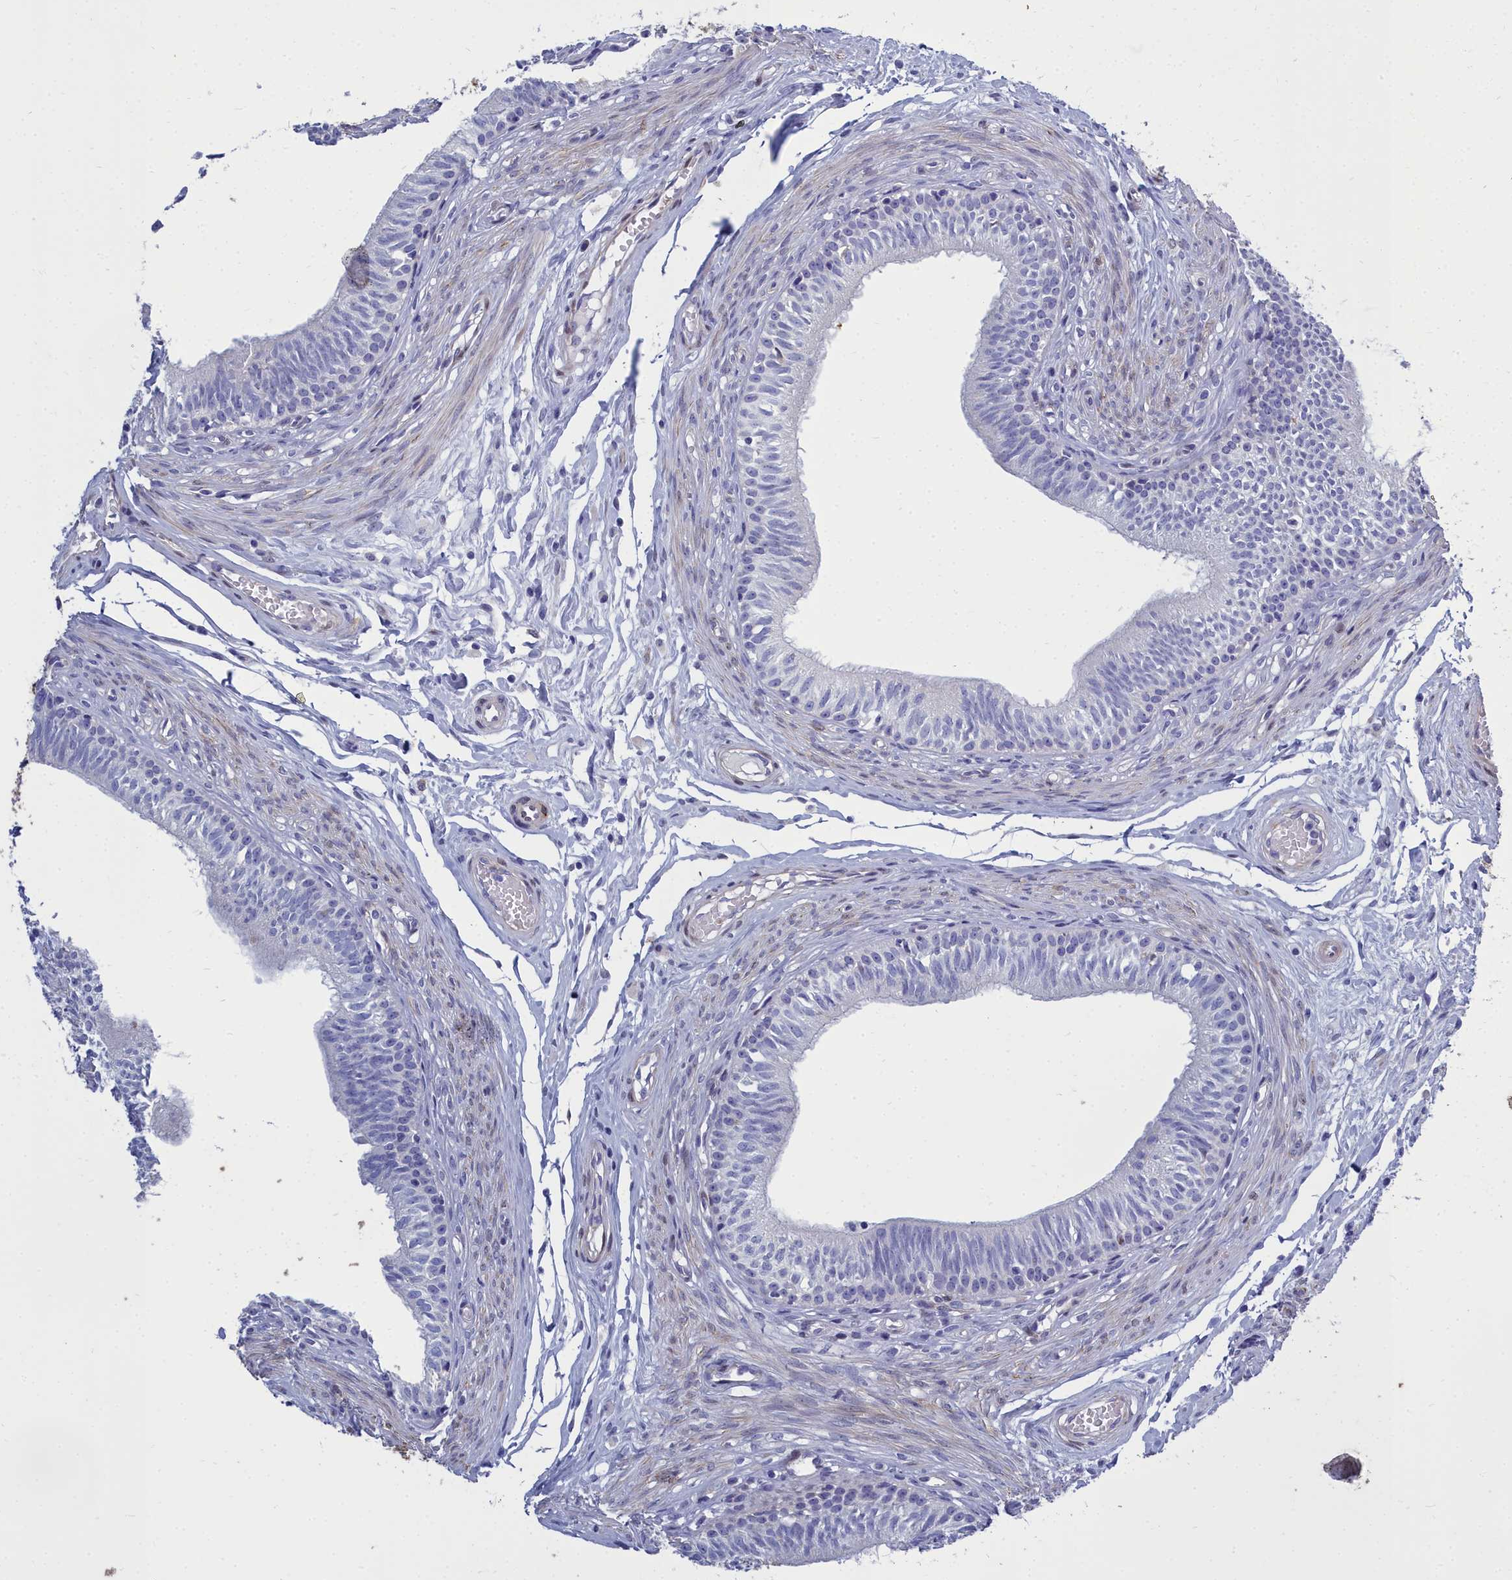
{"staining": {"intensity": "negative", "quantity": "none", "location": "none"}, "tissue": "epididymis", "cell_type": "Glandular cells", "image_type": "normal", "snomed": [{"axis": "morphology", "description": "Normal tissue, NOS"}, {"axis": "topography", "description": "Epididymis, spermatic cord, NOS"}], "caption": "Immunohistochemistry of normal epididymis demonstrates no positivity in glandular cells.", "gene": "PPP1R14A", "patient": {"sex": "male", "age": 22}}